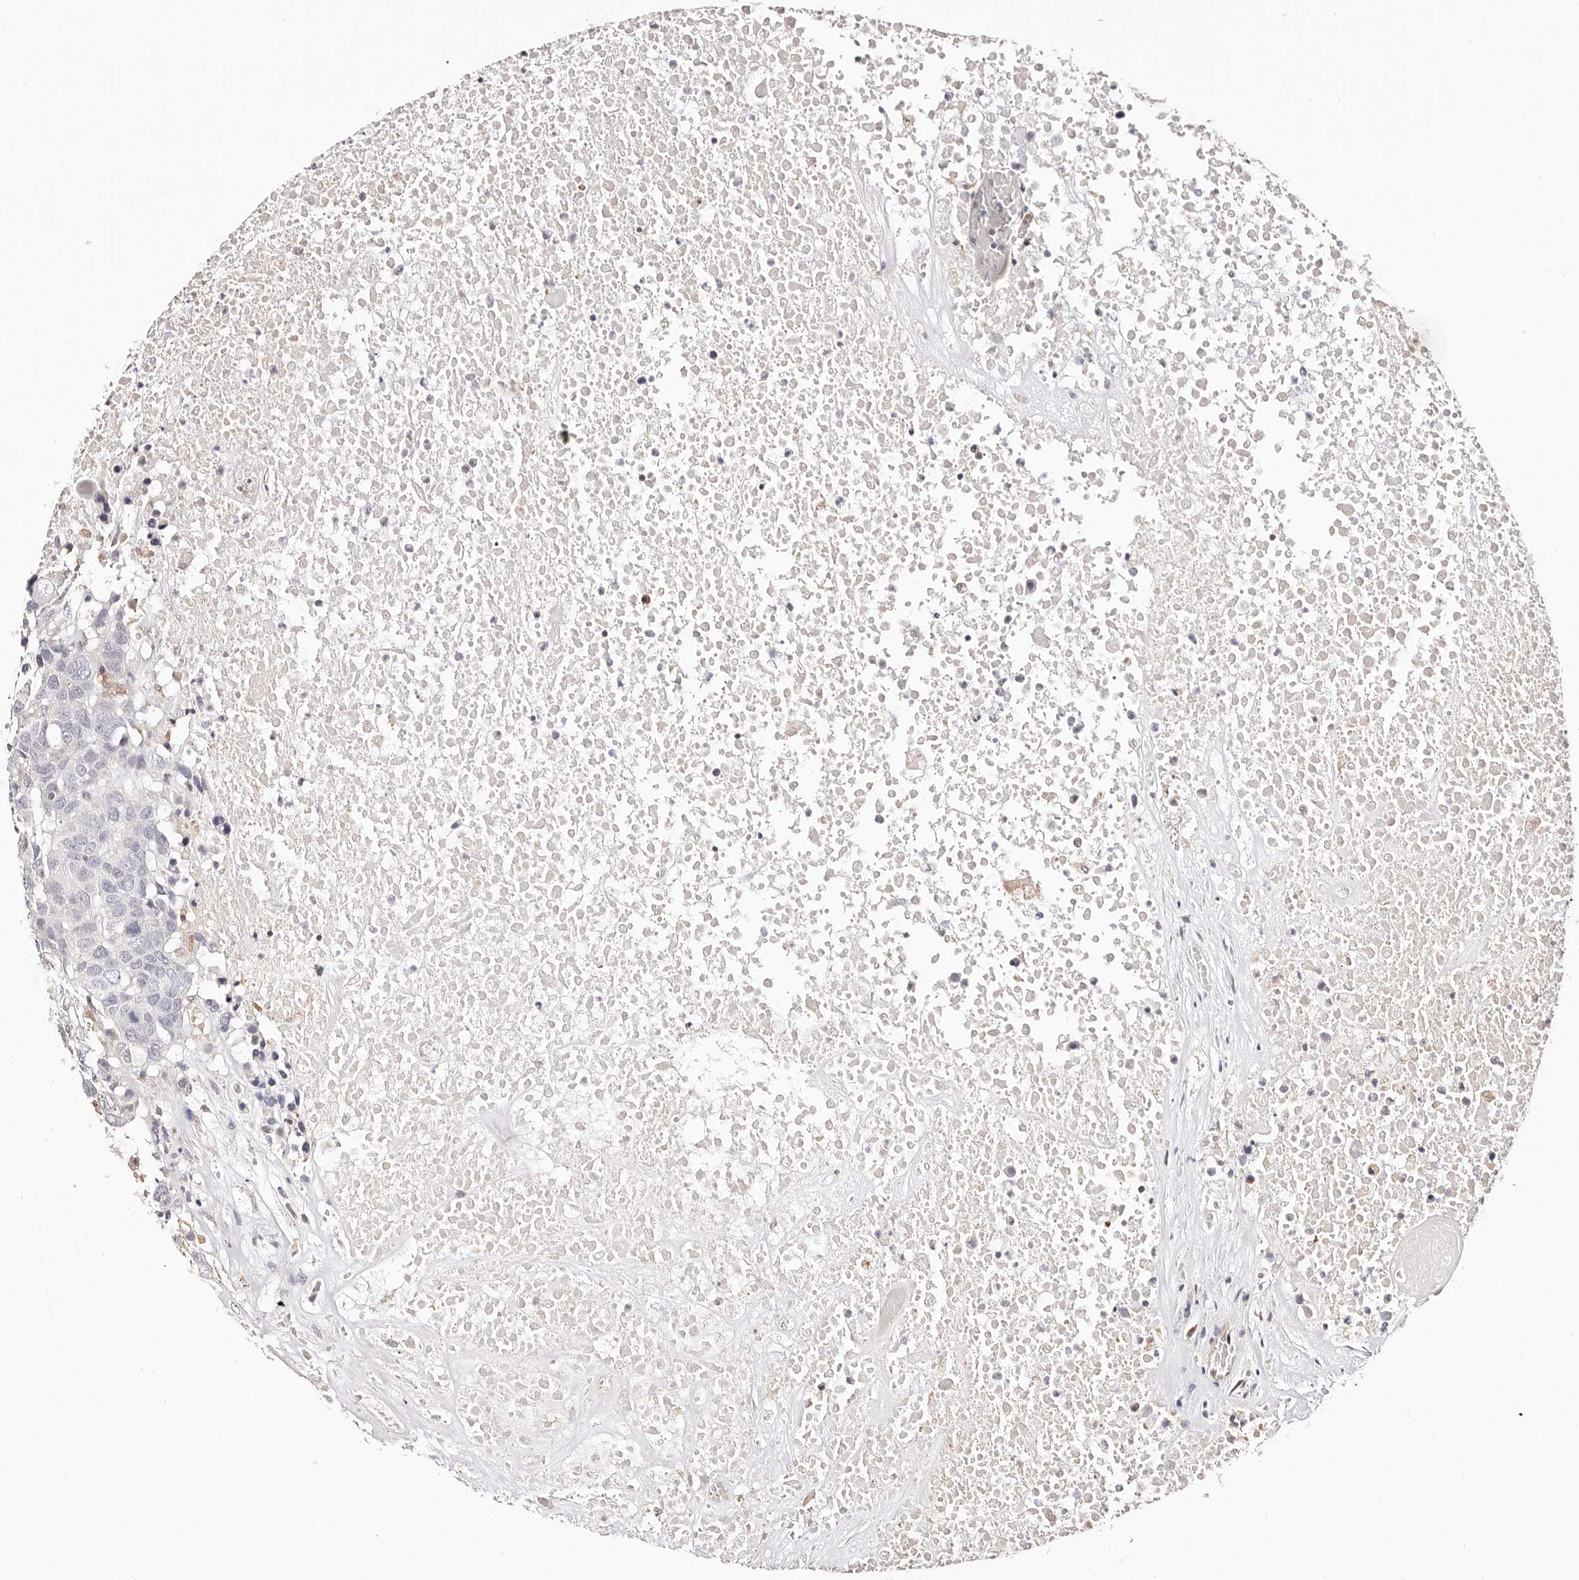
{"staining": {"intensity": "negative", "quantity": "none", "location": "none"}, "tissue": "head and neck cancer", "cell_type": "Tumor cells", "image_type": "cancer", "snomed": [{"axis": "morphology", "description": "Squamous cell carcinoma, NOS"}, {"axis": "topography", "description": "Head-Neck"}], "caption": "A high-resolution histopathology image shows immunohistochemistry staining of head and neck cancer, which displays no significant positivity in tumor cells.", "gene": "MAPK1", "patient": {"sex": "male", "age": 66}}